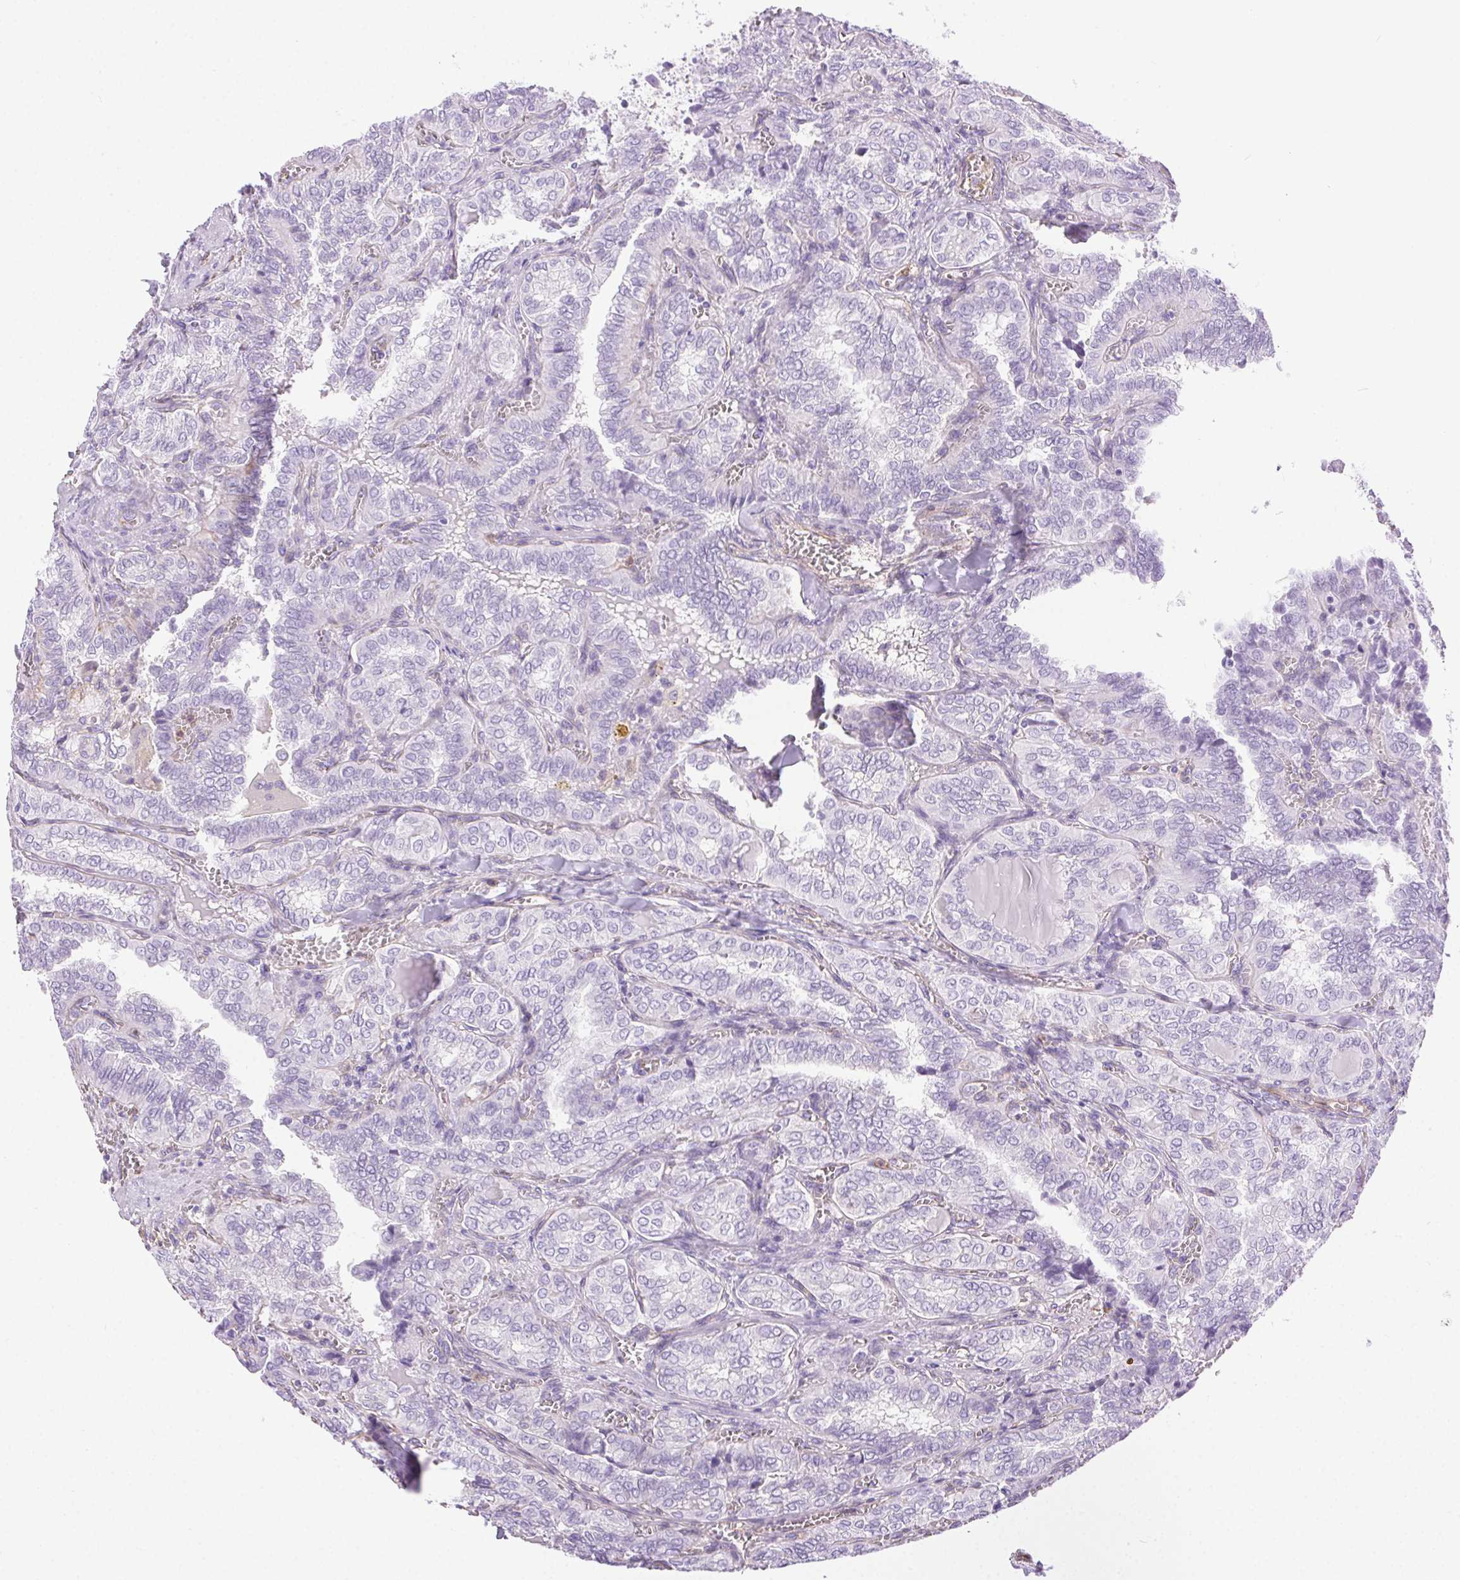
{"staining": {"intensity": "negative", "quantity": "none", "location": "none"}, "tissue": "thyroid cancer", "cell_type": "Tumor cells", "image_type": "cancer", "snomed": [{"axis": "morphology", "description": "Papillary adenocarcinoma, NOS"}, {"axis": "topography", "description": "Thyroid gland"}], "caption": "Immunohistochemistry histopathology image of human thyroid papillary adenocarcinoma stained for a protein (brown), which exhibits no expression in tumor cells.", "gene": "SHCBP1L", "patient": {"sex": "female", "age": 41}}